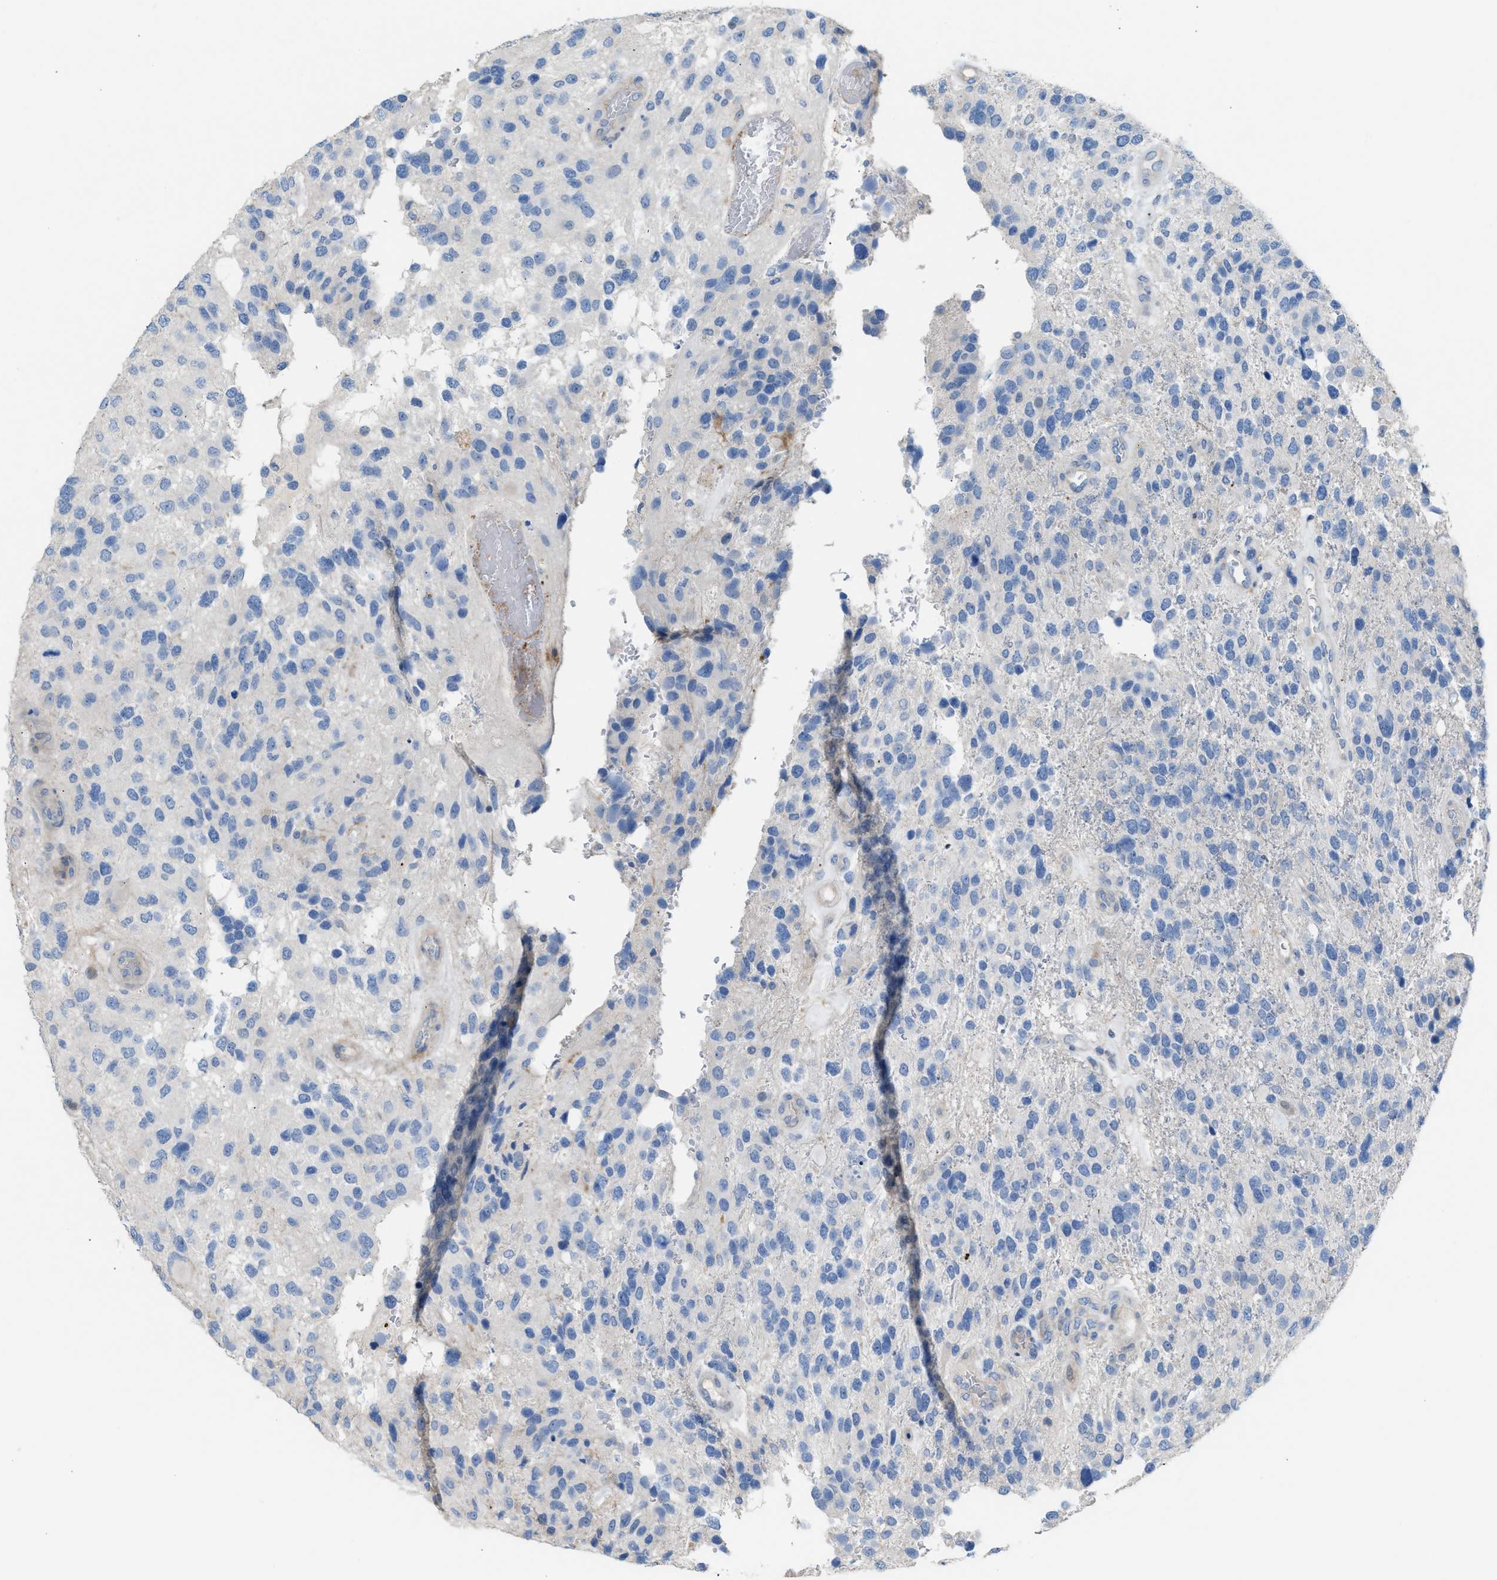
{"staining": {"intensity": "negative", "quantity": "none", "location": "none"}, "tissue": "glioma", "cell_type": "Tumor cells", "image_type": "cancer", "snomed": [{"axis": "morphology", "description": "Glioma, malignant, High grade"}, {"axis": "topography", "description": "Brain"}], "caption": "Immunohistochemistry (IHC) of glioma demonstrates no expression in tumor cells.", "gene": "MPP3", "patient": {"sex": "female", "age": 58}}